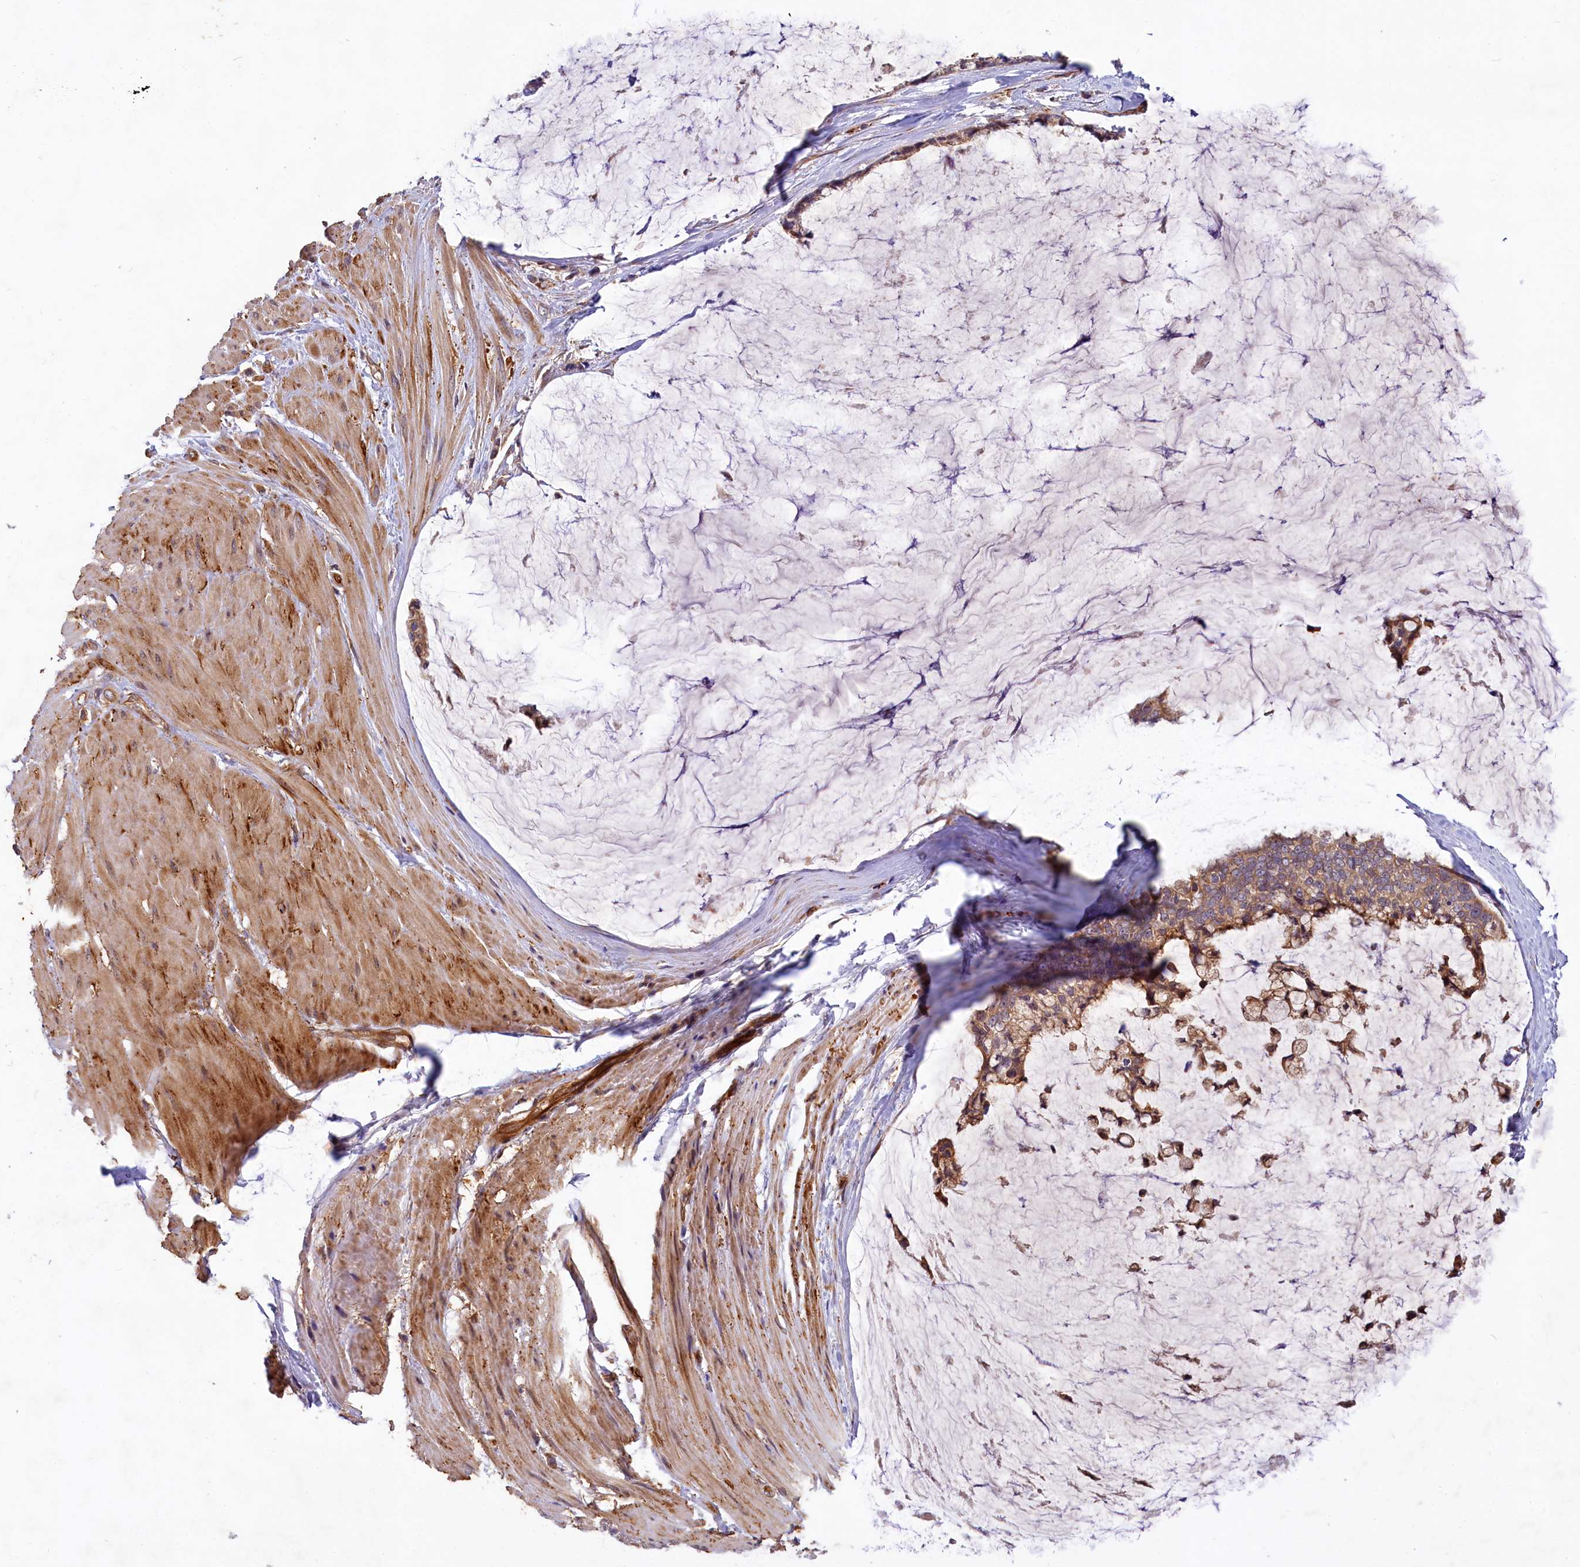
{"staining": {"intensity": "moderate", "quantity": ">75%", "location": "cytoplasmic/membranous"}, "tissue": "ovarian cancer", "cell_type": "Tumor cells", "image_type": "cancer", "snomed": [{"axis": "morphology", "description": "Cystadenocarcinoma, mucinous, NOS"}, {"axis": "topography", "description": "Ovary"}], "caption": "A histopathology image showing moderate cytoplasmic/membranous positivity in approximately >75% of tumor cells in ovarian cancer, as visualized by brown immunohistochemical staining.", "gene": "PKN2", "patient": {"sex": "female", "age": 39}}